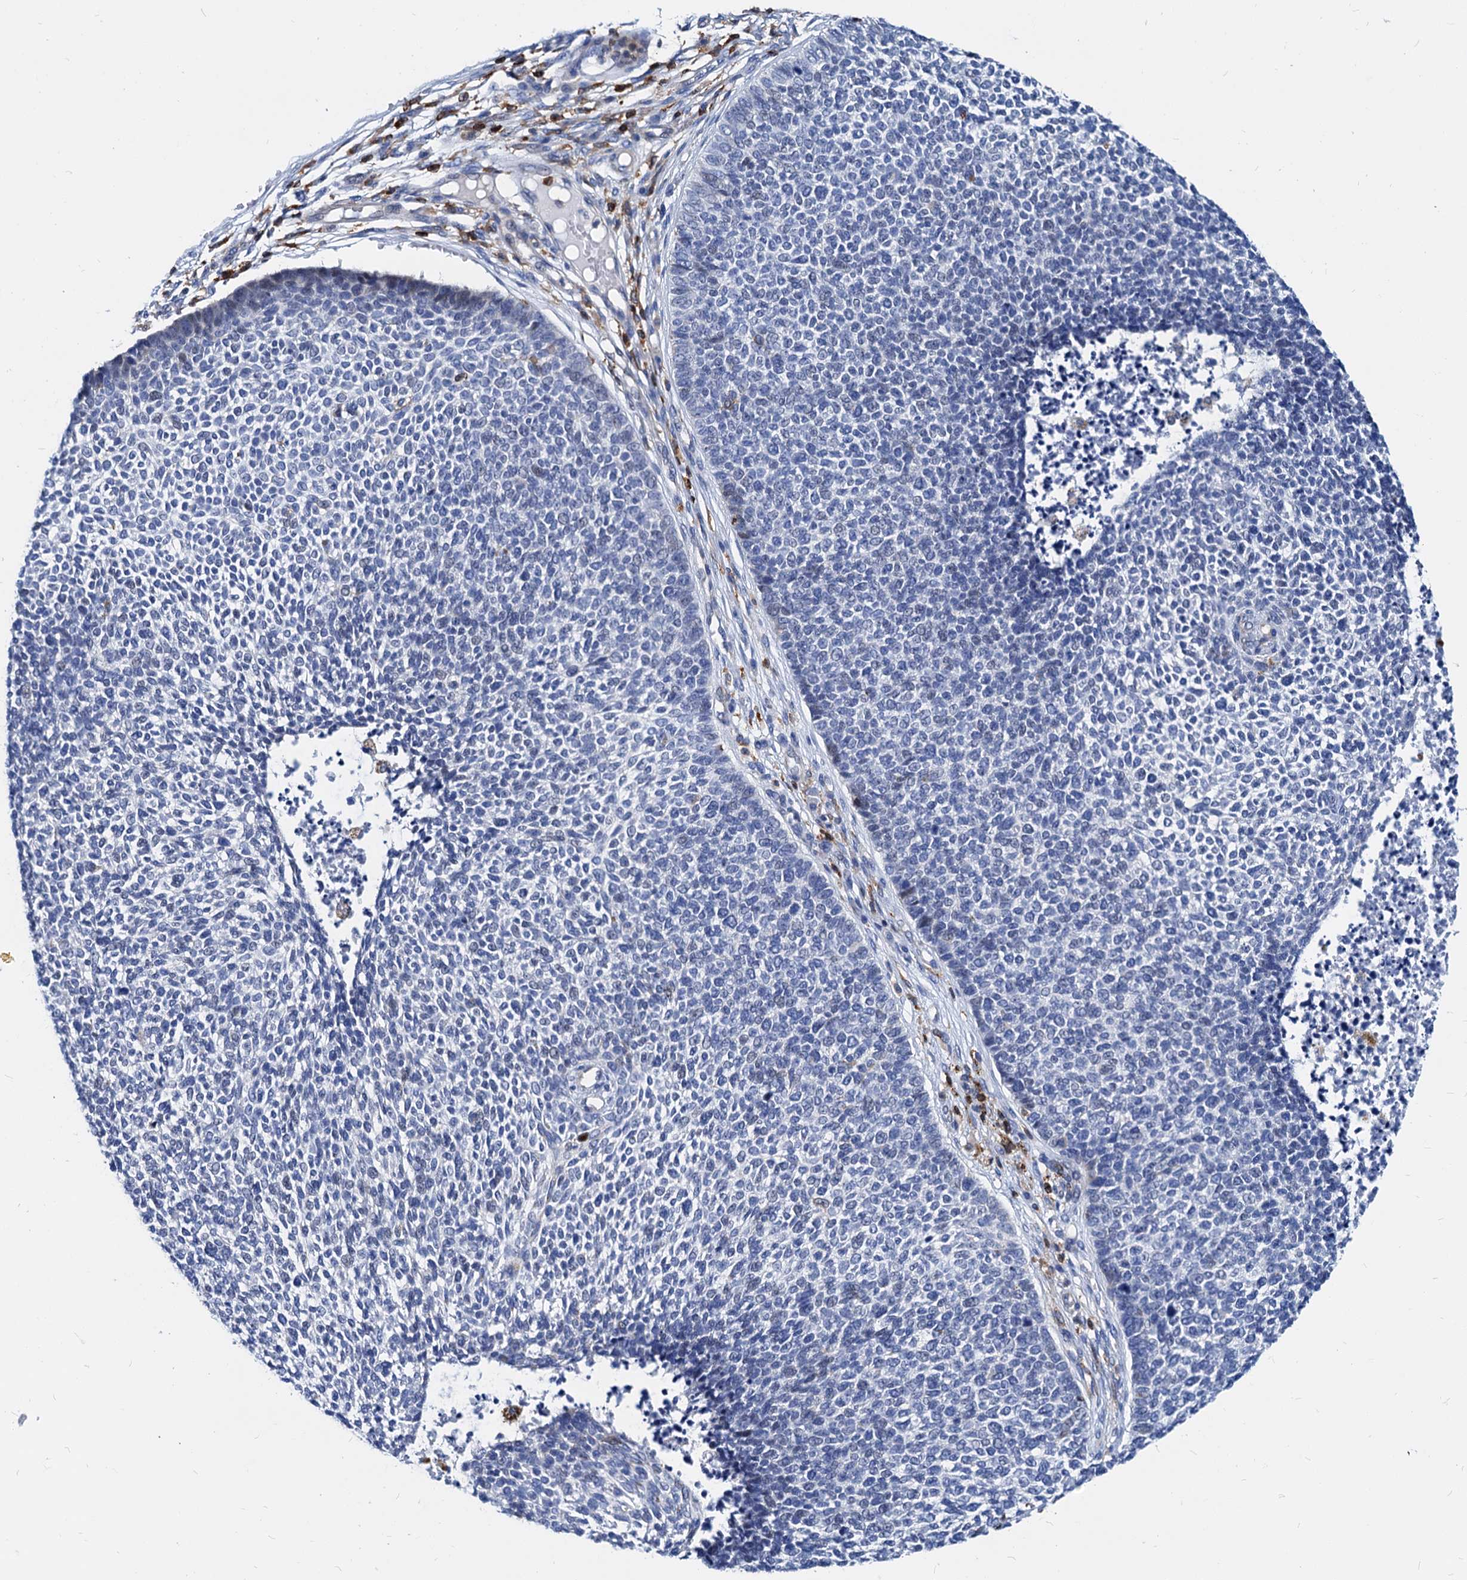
{"staining": {"intensity": "negative", "quantity": "none", "location": "none"}, "tissue": "skin cancer", "cell_type": "Tumor cells", "image_type": "cancer", "snomed": [{"axis": "morphology", "description": "Basal cell carcinoma"}, {"axis": "topography", "description": "Skin"}], "caption": "Skin basal cell carcinoma was stained to show a protein in brown. There is no significant staining in tumor cells.", "gene": "LCP2", "patient": {"sex": "female", "age": 84}}